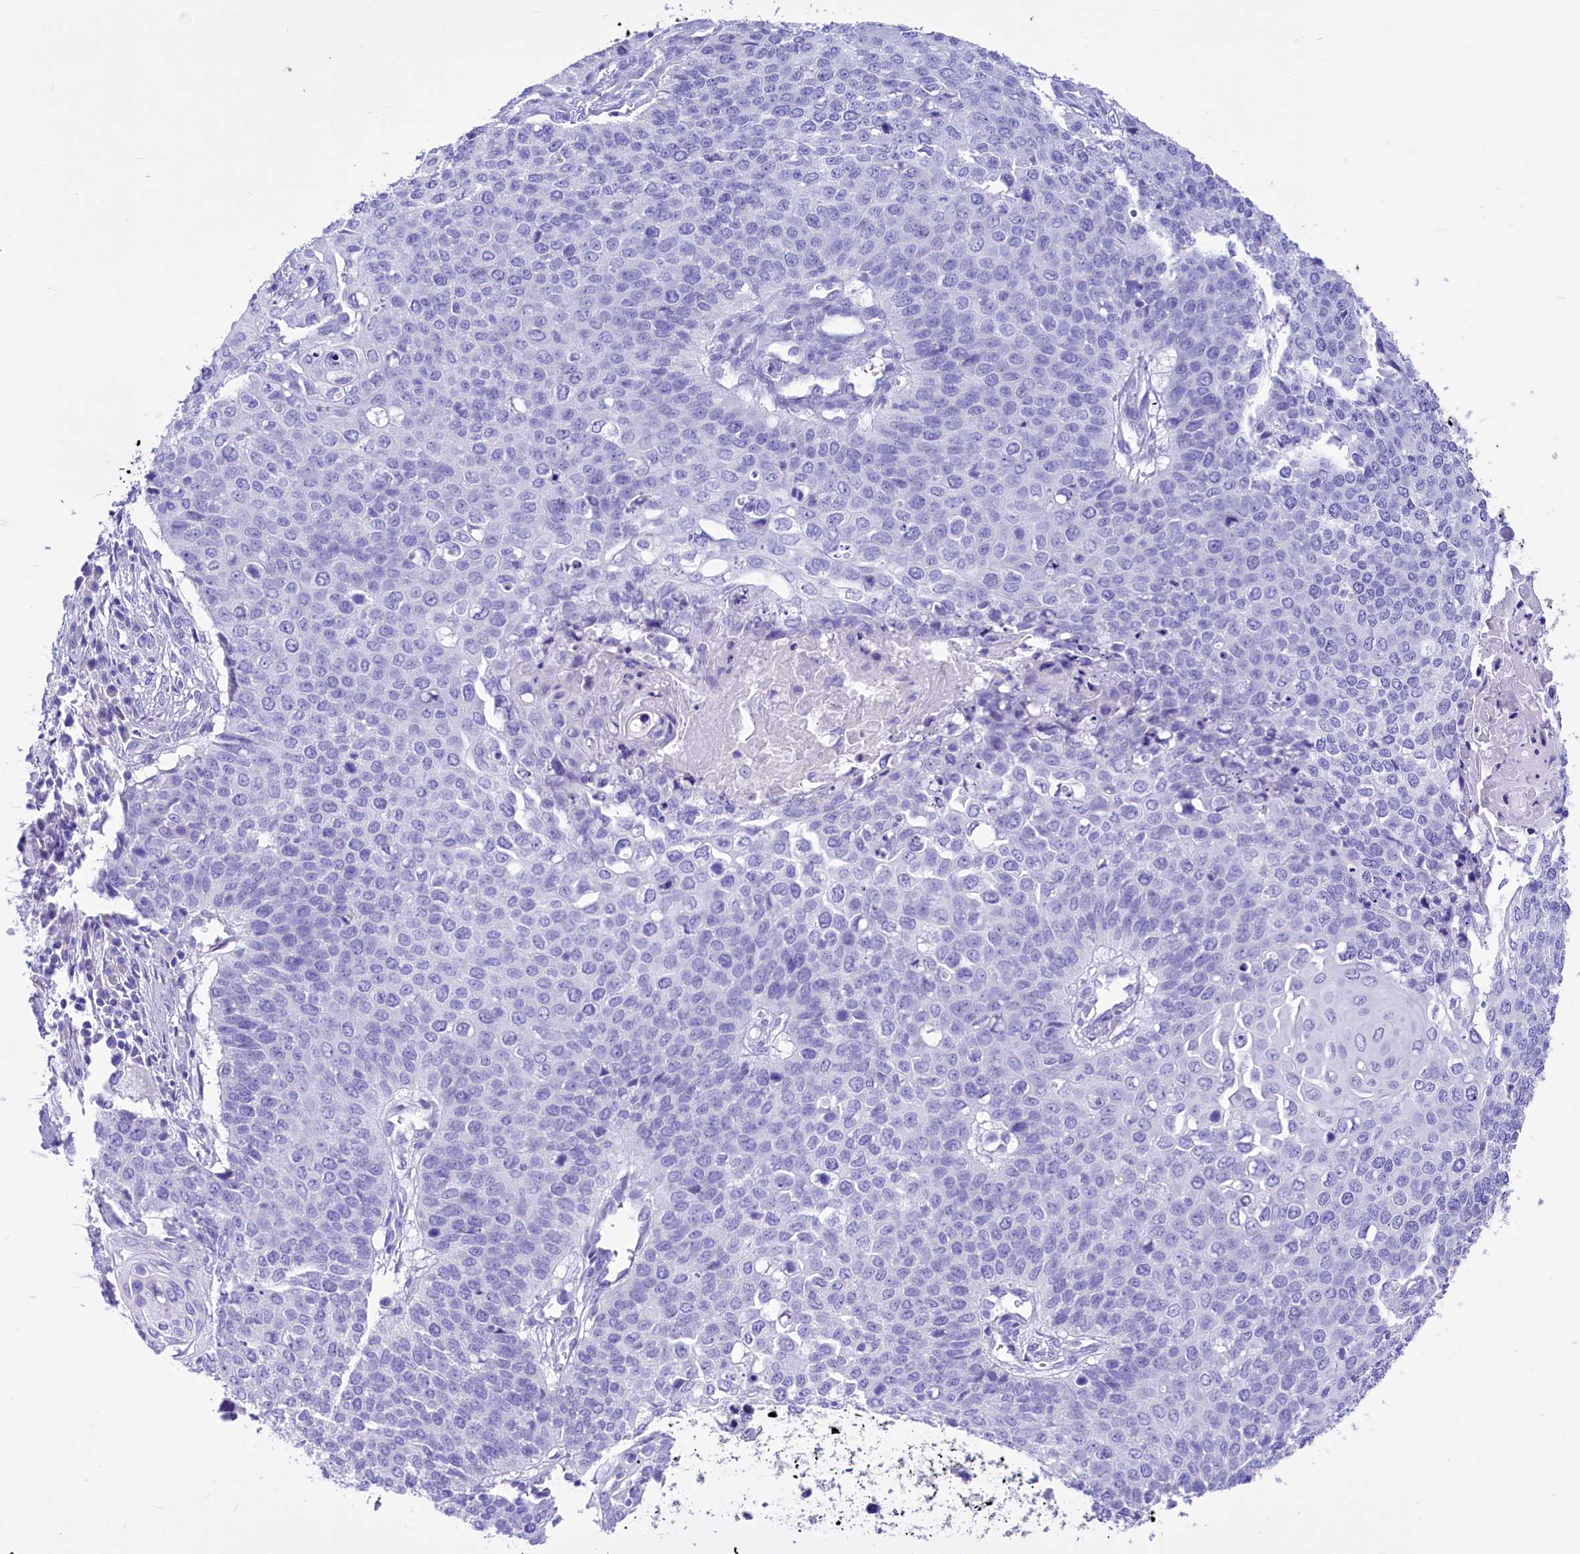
{"staining": {"intensity": "negative", "quantity": "none", "location": "none"}, "tissue": "cervical cancer", "cell_type": "Tumor cells", "image_type": "cancer", "snomed": [{"axis": "morphology", "description": "Squamous cell carcinoma, NOS"}, {"axis": "topography", "description": "Cervix"}], "caption": "There is no significant expression in tumor cells of squamous cell carcinoma (cervical).", "gene": "TTC36", "patient": {"sex": "female", "age": 39}}